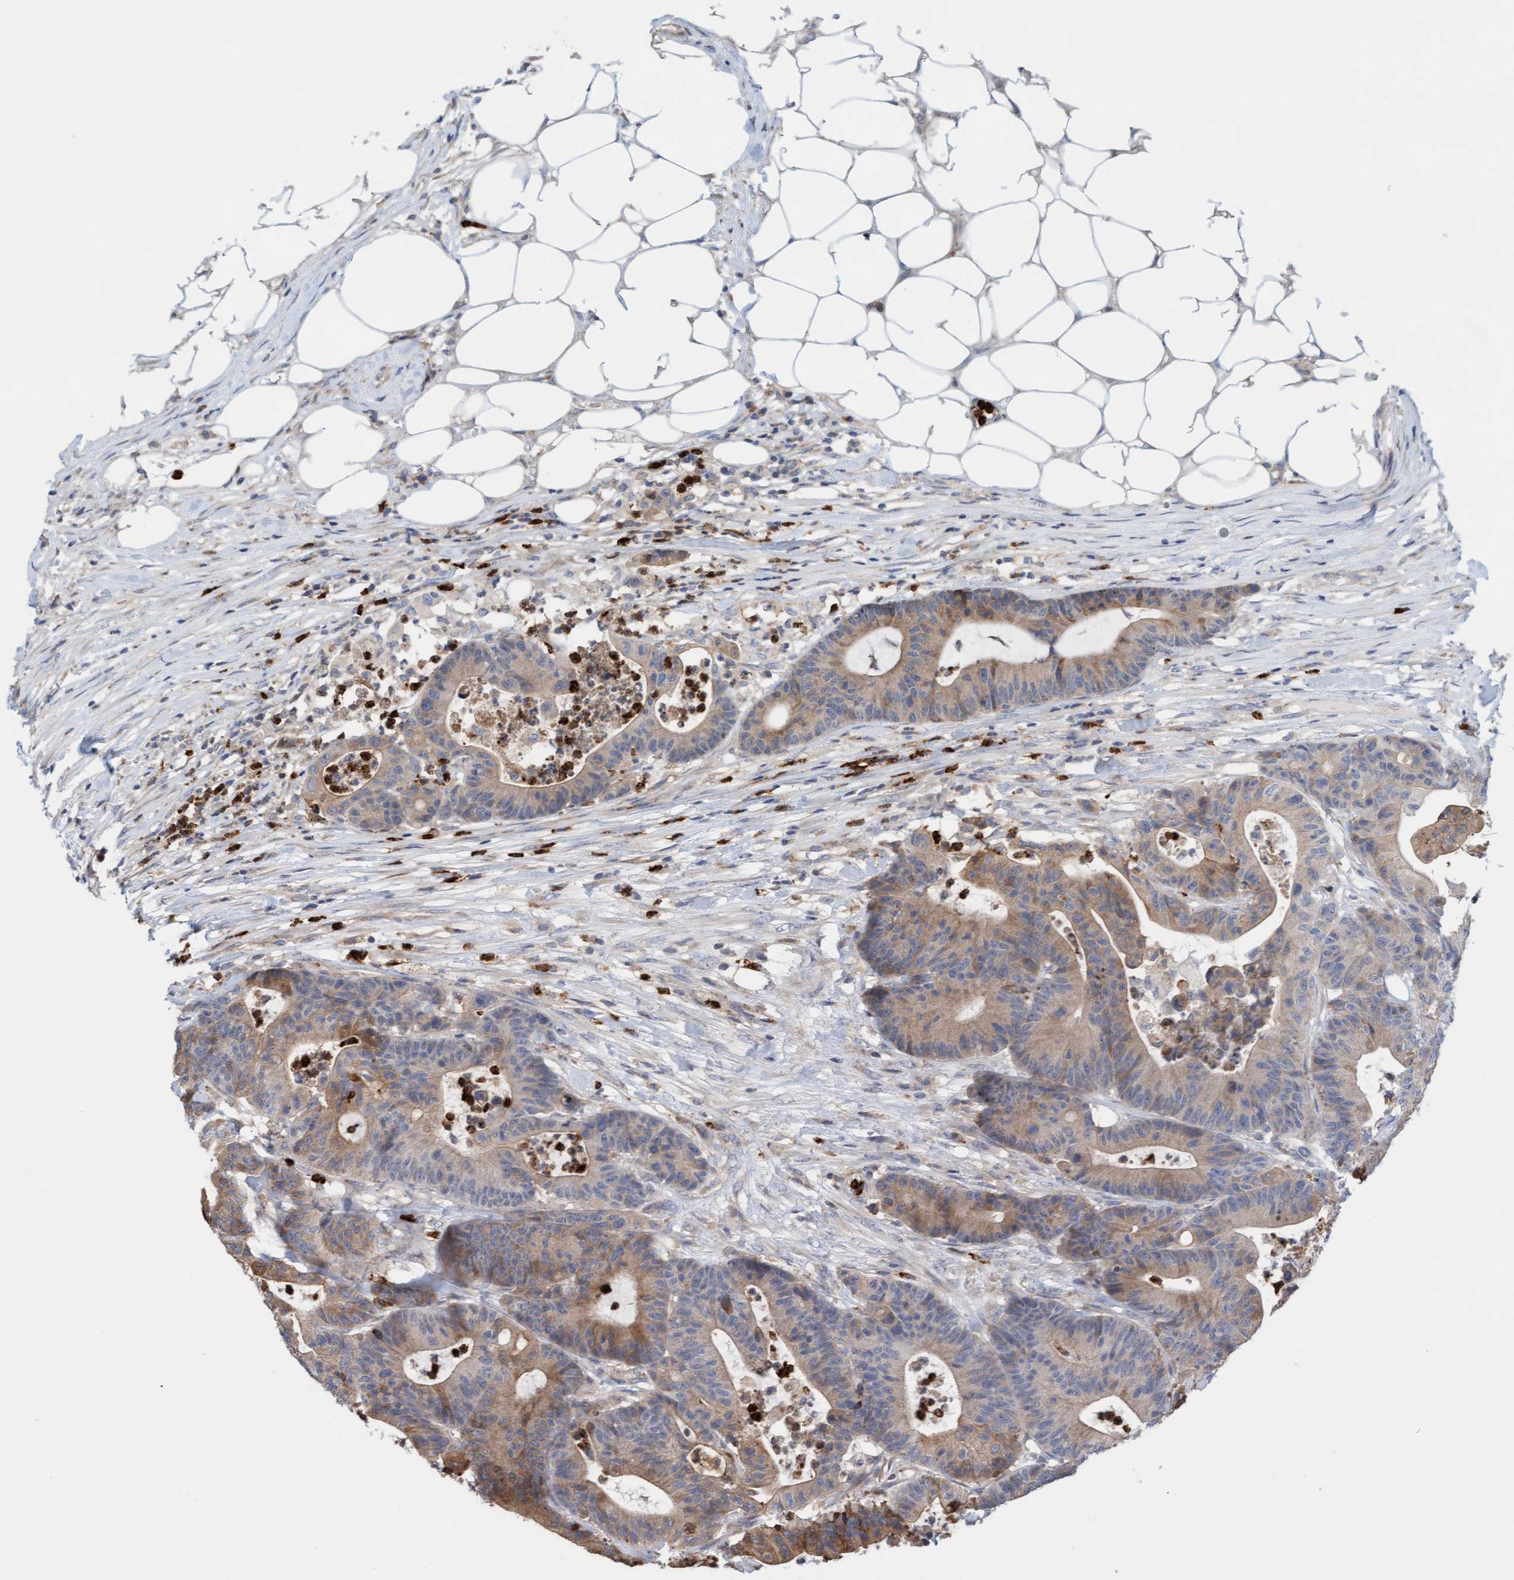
{"staining": {"intensity": "moderate", "quantity": ">75%", "location": "cytoplasmic/membranous"}, "tissue": "colorectal cancer", "cell_type": "Tumor cells", "image_type": "cancer", "snomed": [{"axis": "morphology", "description": "Adenocarcinoma, NOS"}, {"axis": "topography", "description": "Colon"}], "caption": "DAB (3,3'-diaminobenzidine) immunohistochemical staining of colorectal adenocarcinoma reveals moderate cytoplasmic/membranous protein positivity in about >75% of tumor cells.", "gene": "MMP8", "patient": {"sex": "female", "age": 84}}